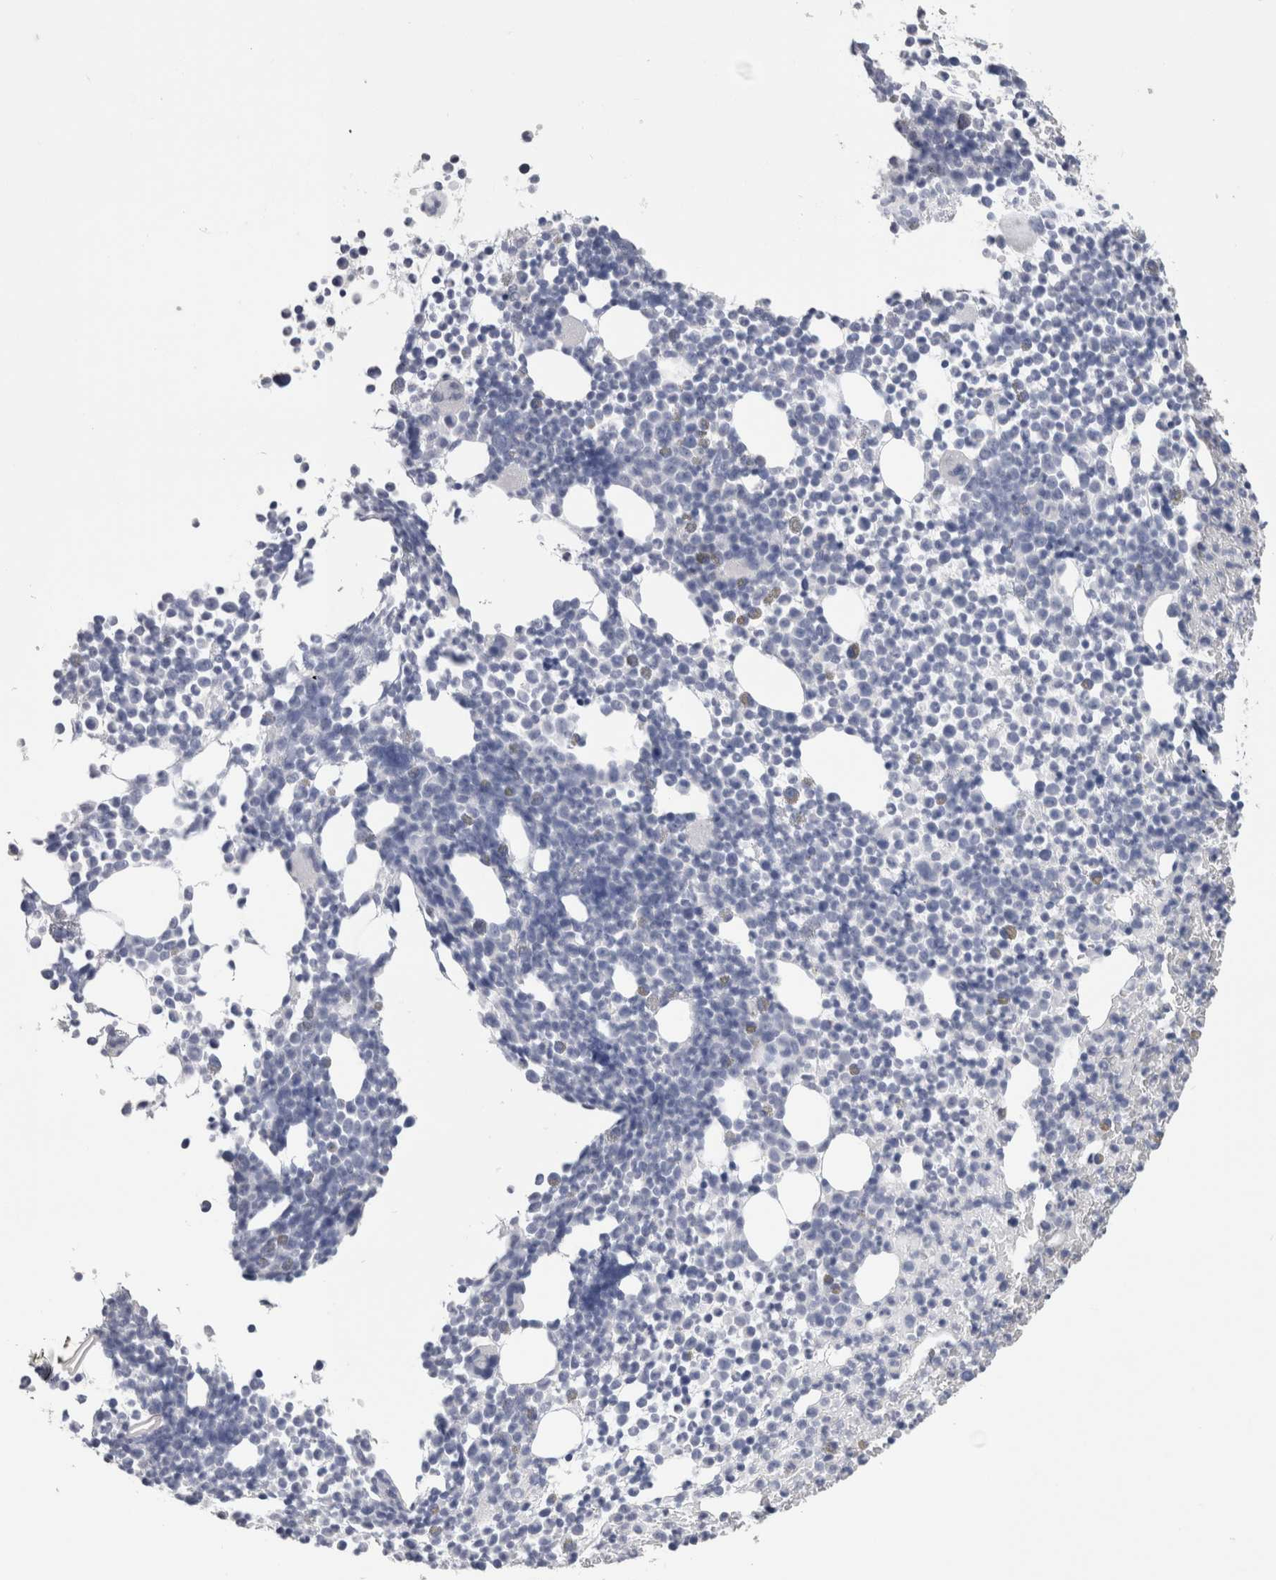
{"staining": {"intensity": "negative", "quantity": "none", "location": "none"}, "tissue": "bone marrow", "cell_type": "Hematopoietic cells", "image_type": "normal", "snomed": [{"axis": "morphology", "description": "Normal tissue, NOS"}, {"axis": "morphology", "description": "Inflammation, NOS"}, {"axis": "topography", "description": "Bone marrow"}], "caption": "Bone marrow was stained to show a protein in brown. There is no significant staining in hematopoietic cells. Nuclei are stained in blue.", "gene": "CA8", "patient": {"sex": "male", "age": 34}}